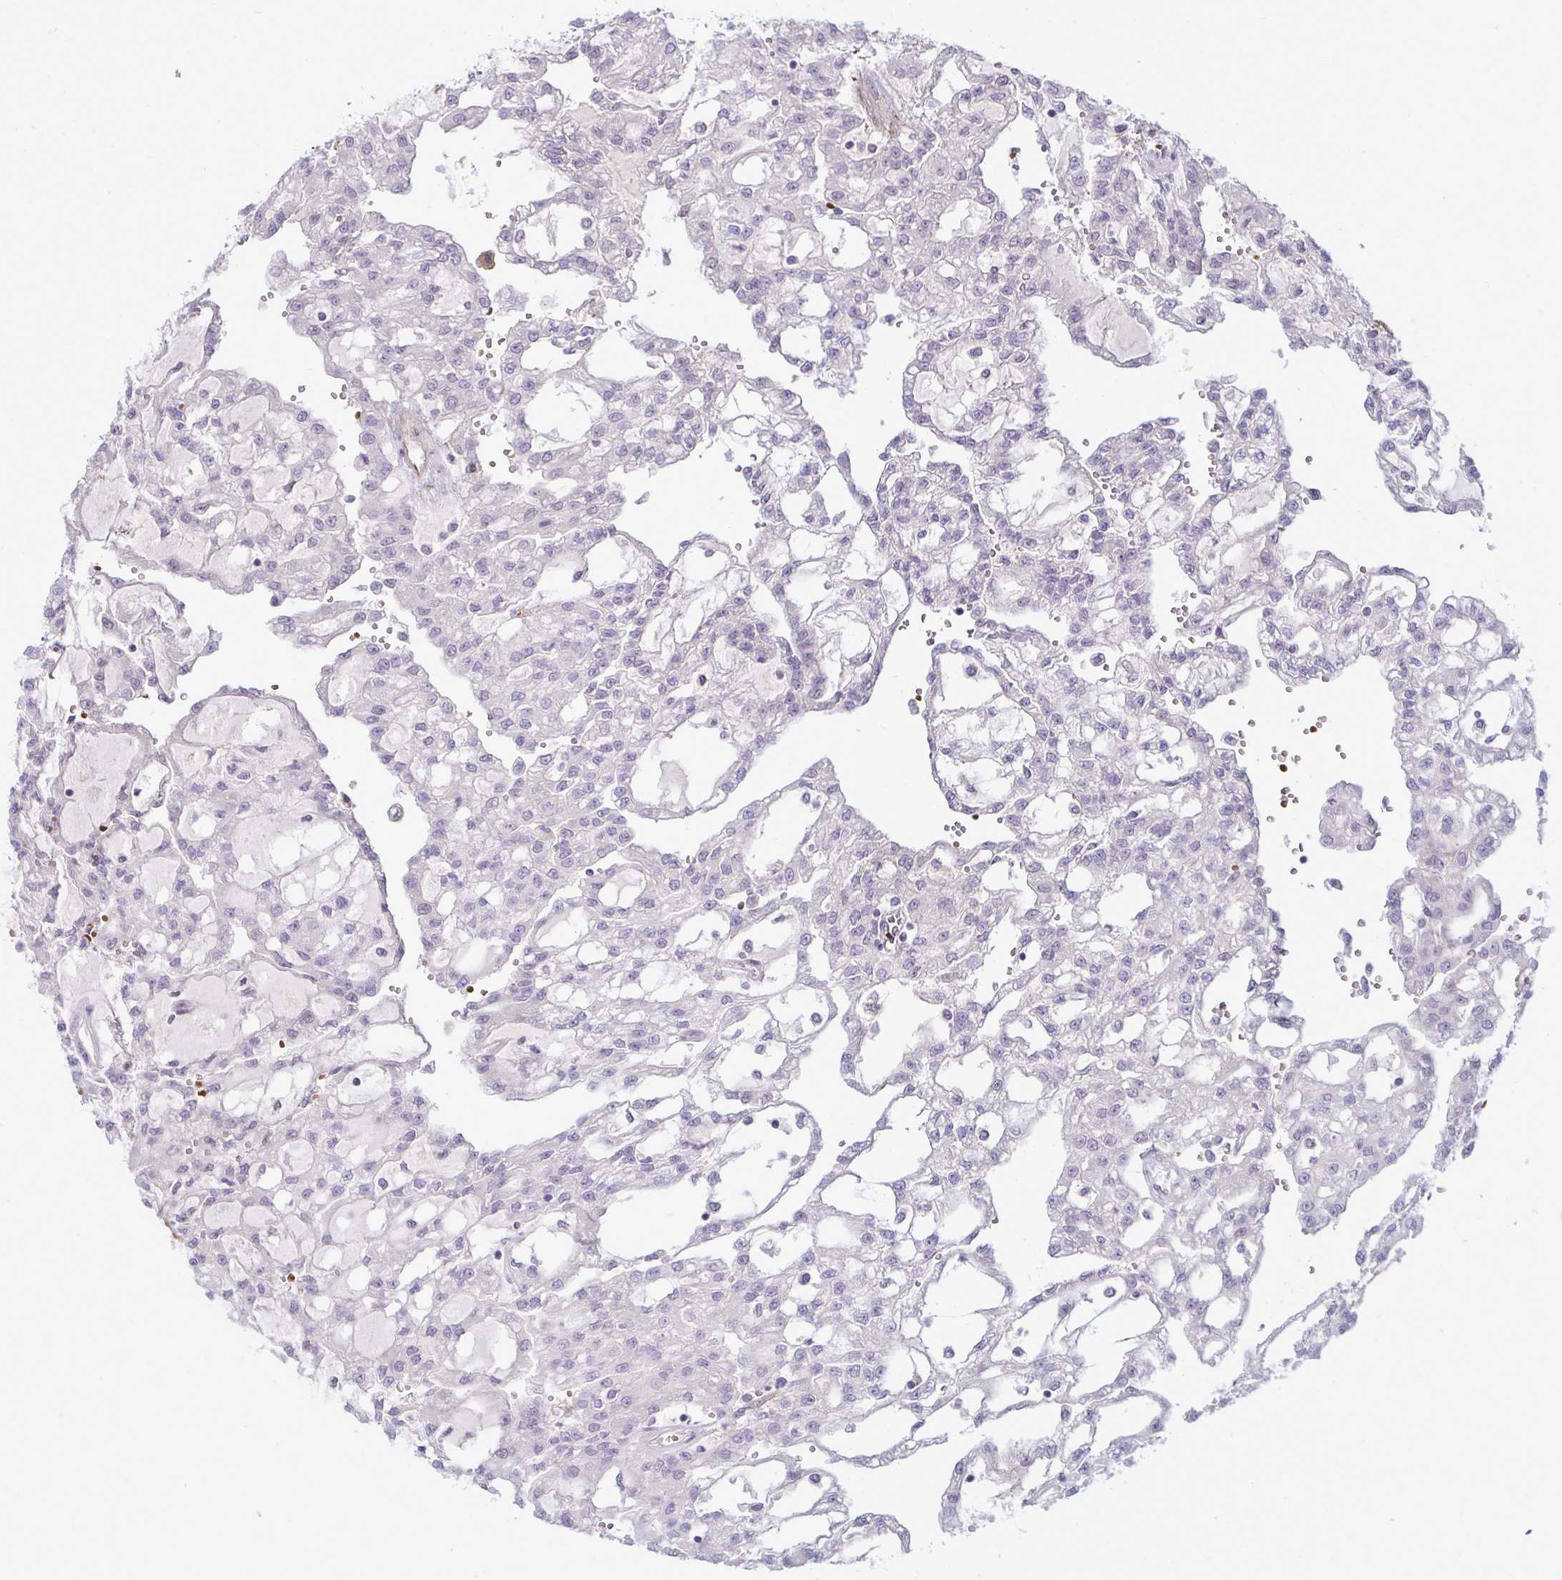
{"staining": {"intensity": "negative", "quantity": "none", "location": "none"}, "tissue": "renal cancer", "cell_type": "Tumor cells", "image_type": "cancer", "snomed": [{"axis": "morphology", "description": "Adenocarcinoma, NOS"}, {"axis": "topography", "description": "Kidney"}], "caption": "Immunohistochemistry (IHC) image of neoplastic tissue: human renal cancer stained with DAB (3,3'-diaminobenzidine) exhibits no significant protein expression in tumor cells.", "gene": "SLC14A1", "patient": {"sex": "male", "age": 63}}